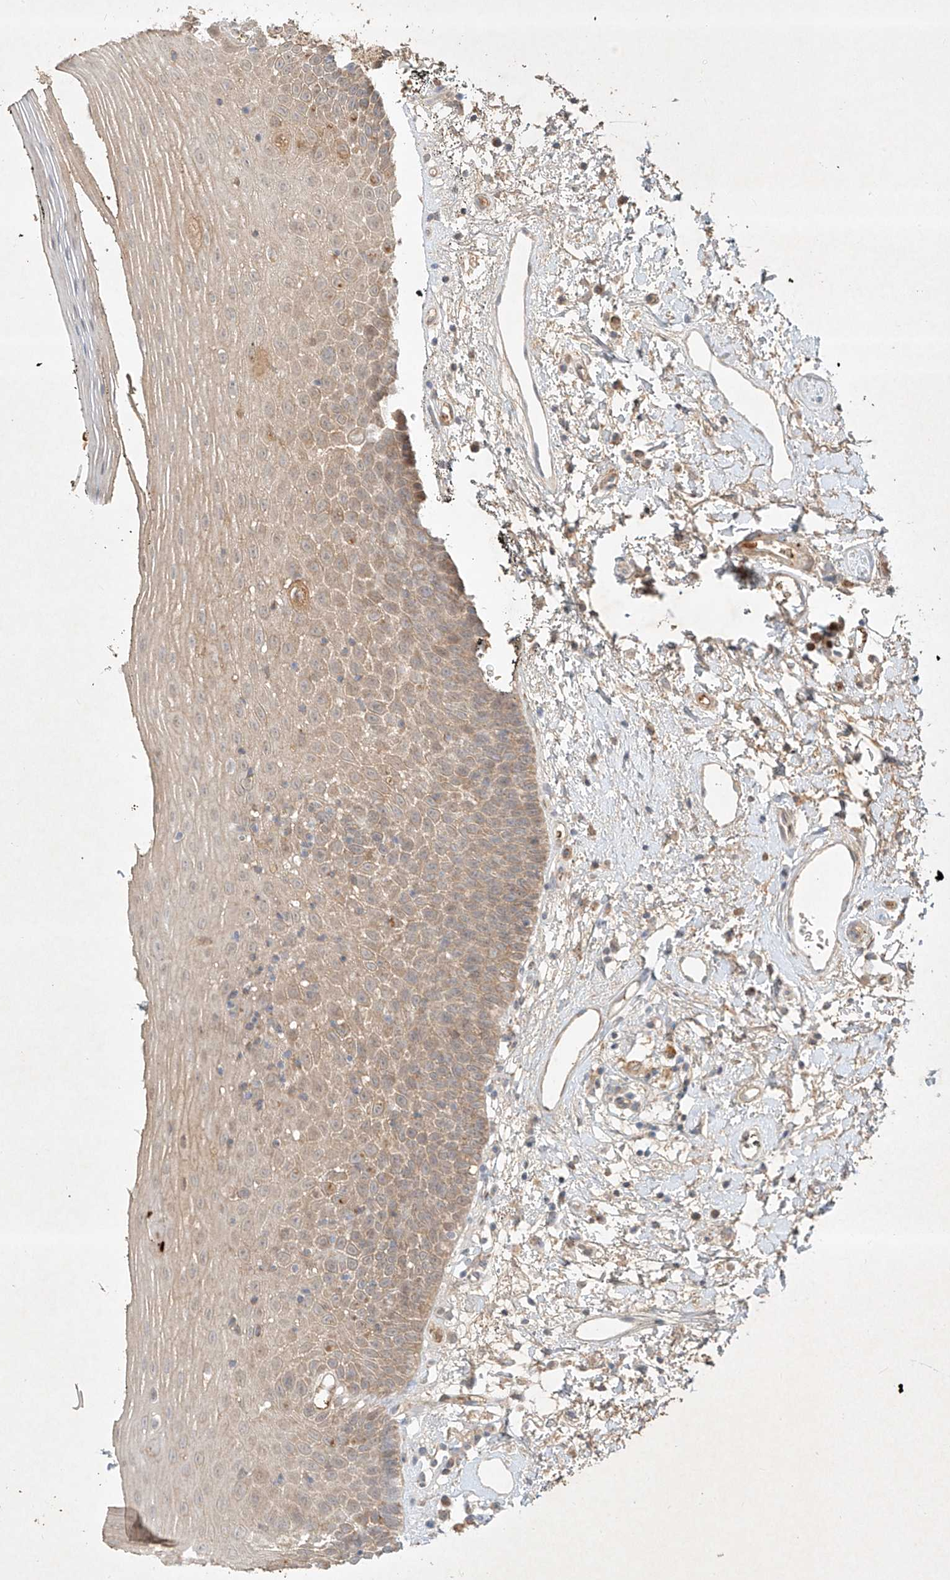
{"staining": {"intensity": "weak", "quantity": "25%-75%", "location": "cytoplasmic/membranous"}, "tissue": "oral mucosa", "cell_type": "Squamous epithelial cells", "image_type": "normal", "snomed": [{"axis": "morphology", "description": "Normal tissue, NOS"}, {"axis": "topography", "description": "Oral tissue"}], "caption": "IHC photomicrograph of unremarkable human oral mucosa stained for a protein (brown), which exhibits low levels of weak cytoplasmic/membranous expression in approximately 25%-75% of squamous epithelial cells.", "gene": "KPNA7", "patient": {"sex": "male", "age": 74}}